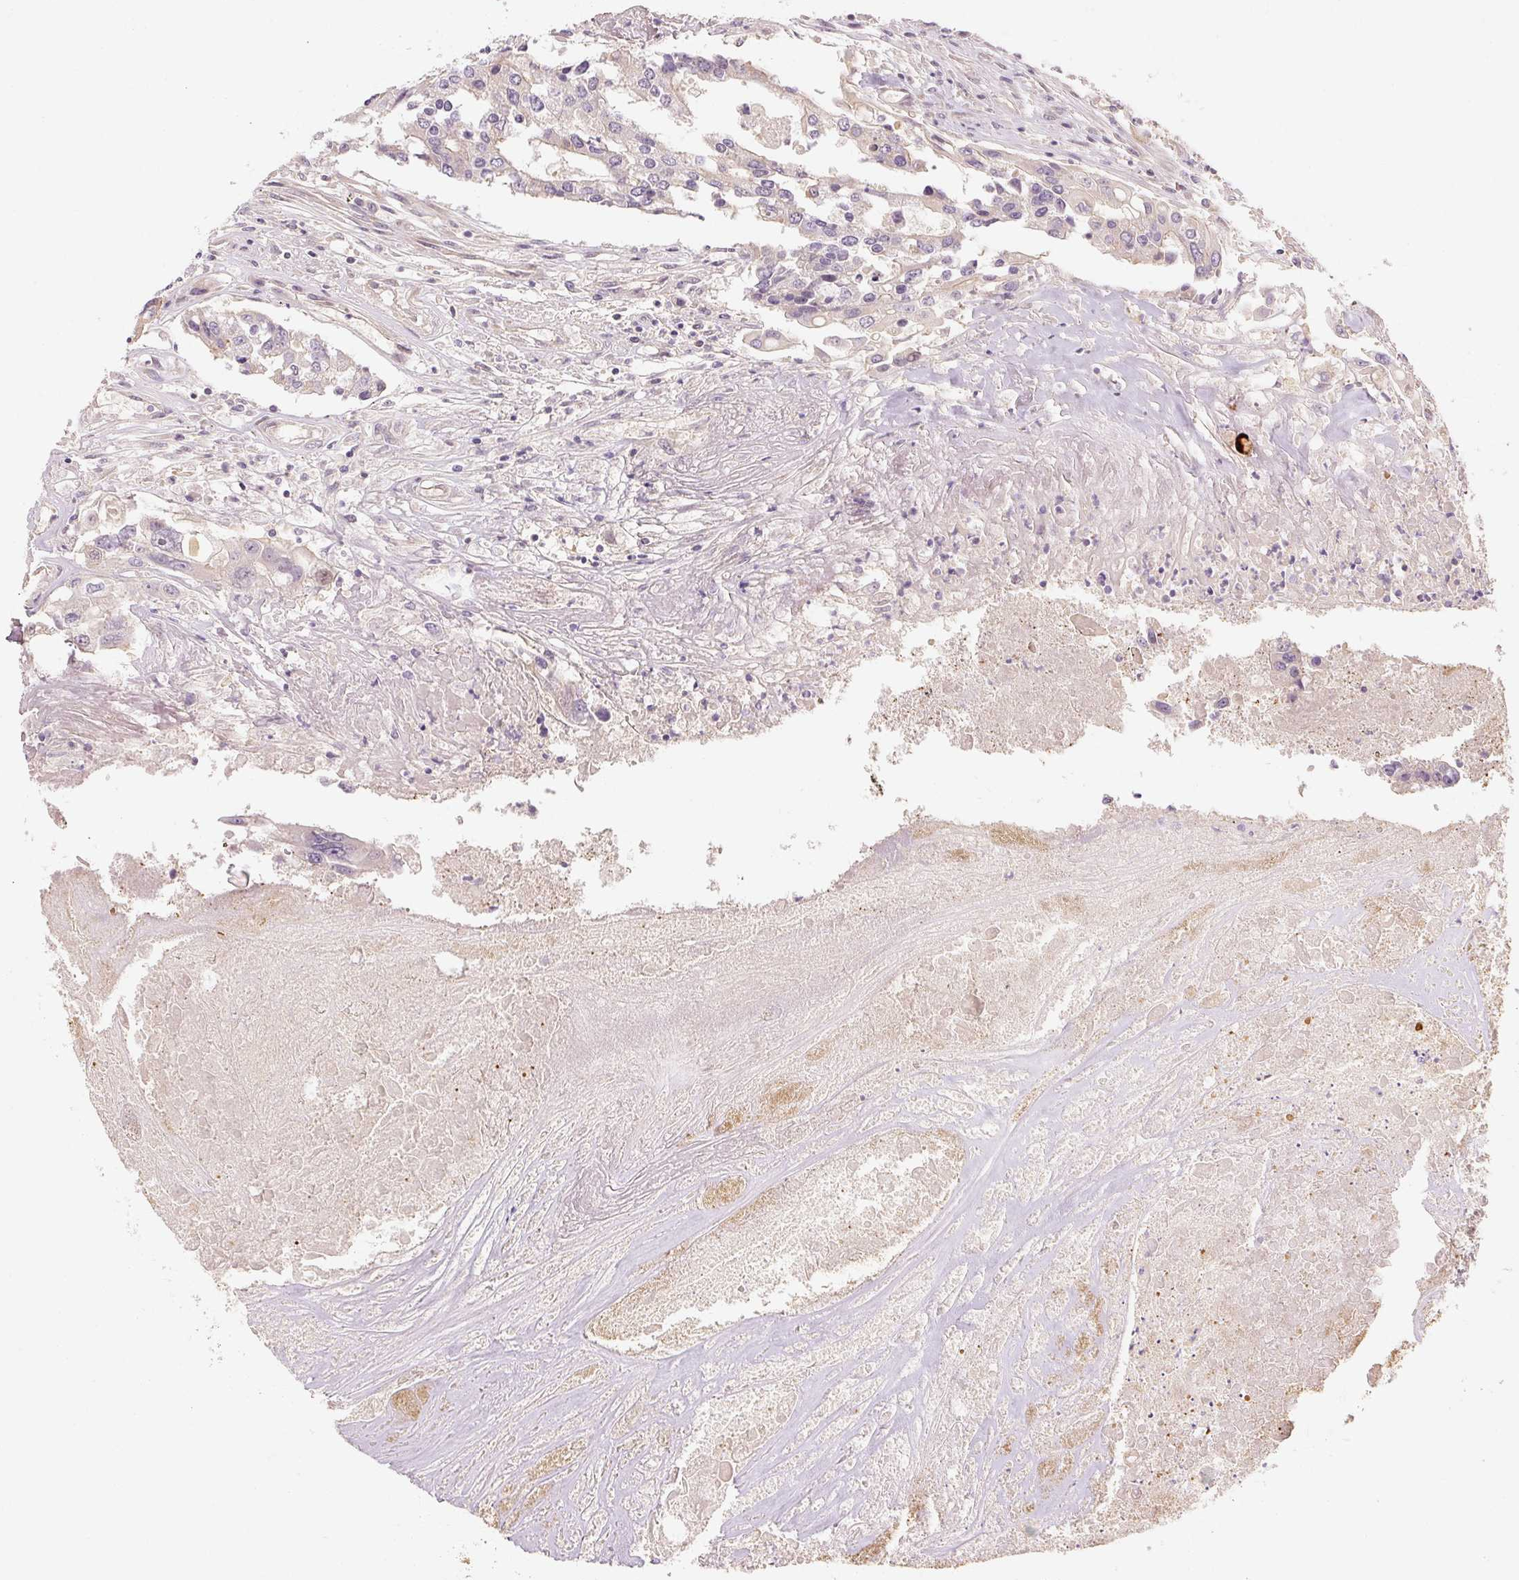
{"staining": {"intensity": "negative", "quantity": "none", "location": "none"}, "tissue": "colorectal cancer", "cell_type": "Tumor cells", "image_type": "cancer", "snomed": [{"axis": "morphology", "description": "Adenocarcinoma, NOS"}, {"axis": "topography", "description": "Colon"}], "caption": "IHC histopathology image of neoplastic tissue: colorectal adenocarcinoma stained with DAB demonstrates no significant protein staining in tumor cells.", "gene": "RB1CC1", "patient": {"sex": "male", "age": 77}}